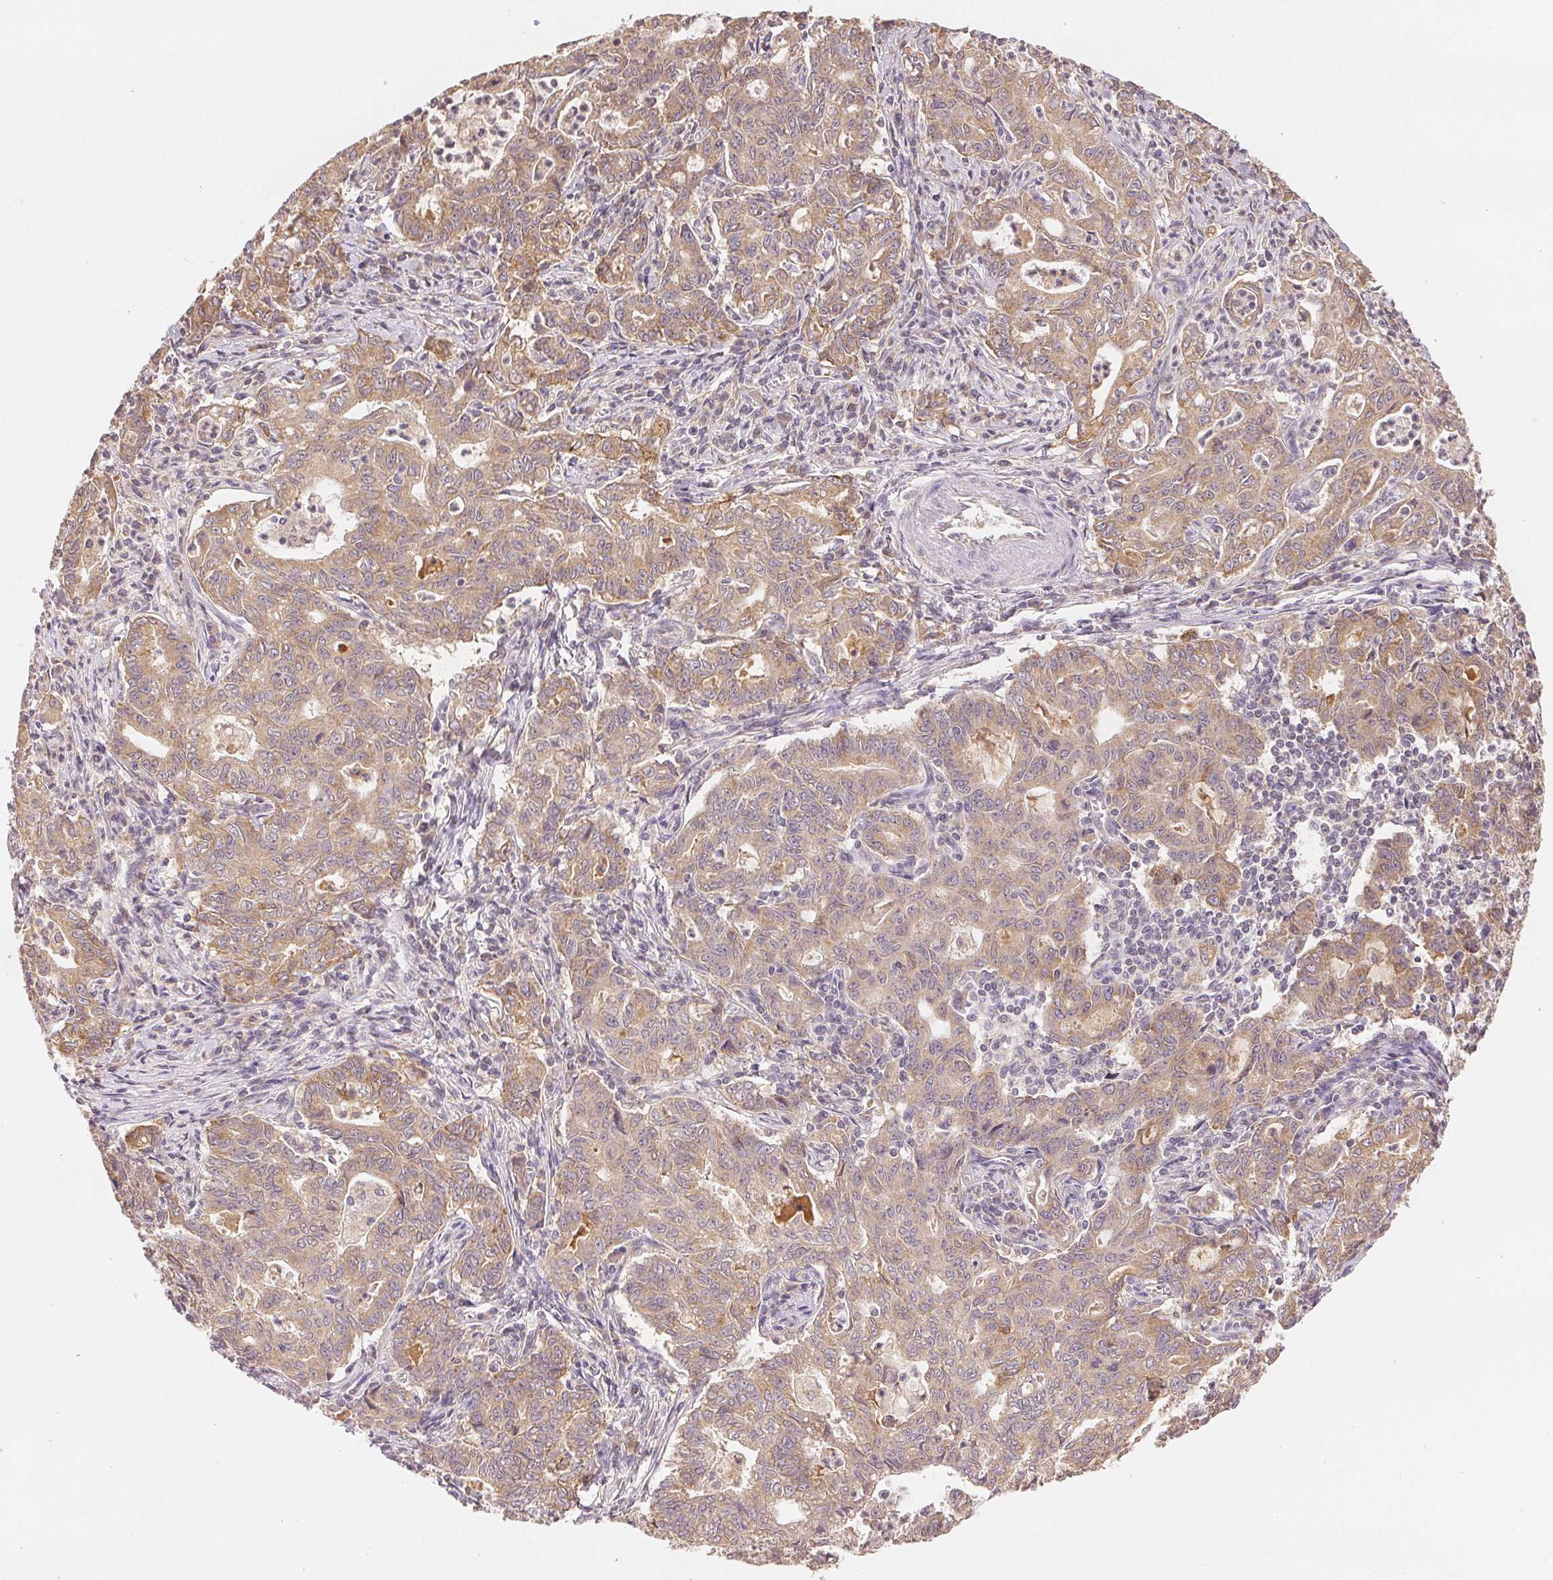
{"staining": {"intensity": "weak", "quantity": ">75%", "location": "cytoplasmic/membranous"}, "tissue": "stomach cancer", "cell_type": "Tumor cells", "image_type": "cancer", "snomed": [{"axis": "morphology", "description": "Adenocarcinoma, NOS"}, {"axis": "topography", "description": "Stomach, upper"}], "caption": "Human stomach cancer (adenocarcinoma) stained with a brown dye exhibits weak cytoplasmic/membranous positive positivity in approximately >75% of tumor cells.", "gene": "SEZ6L2", "patient": {"sex": "female", "age": 79}}